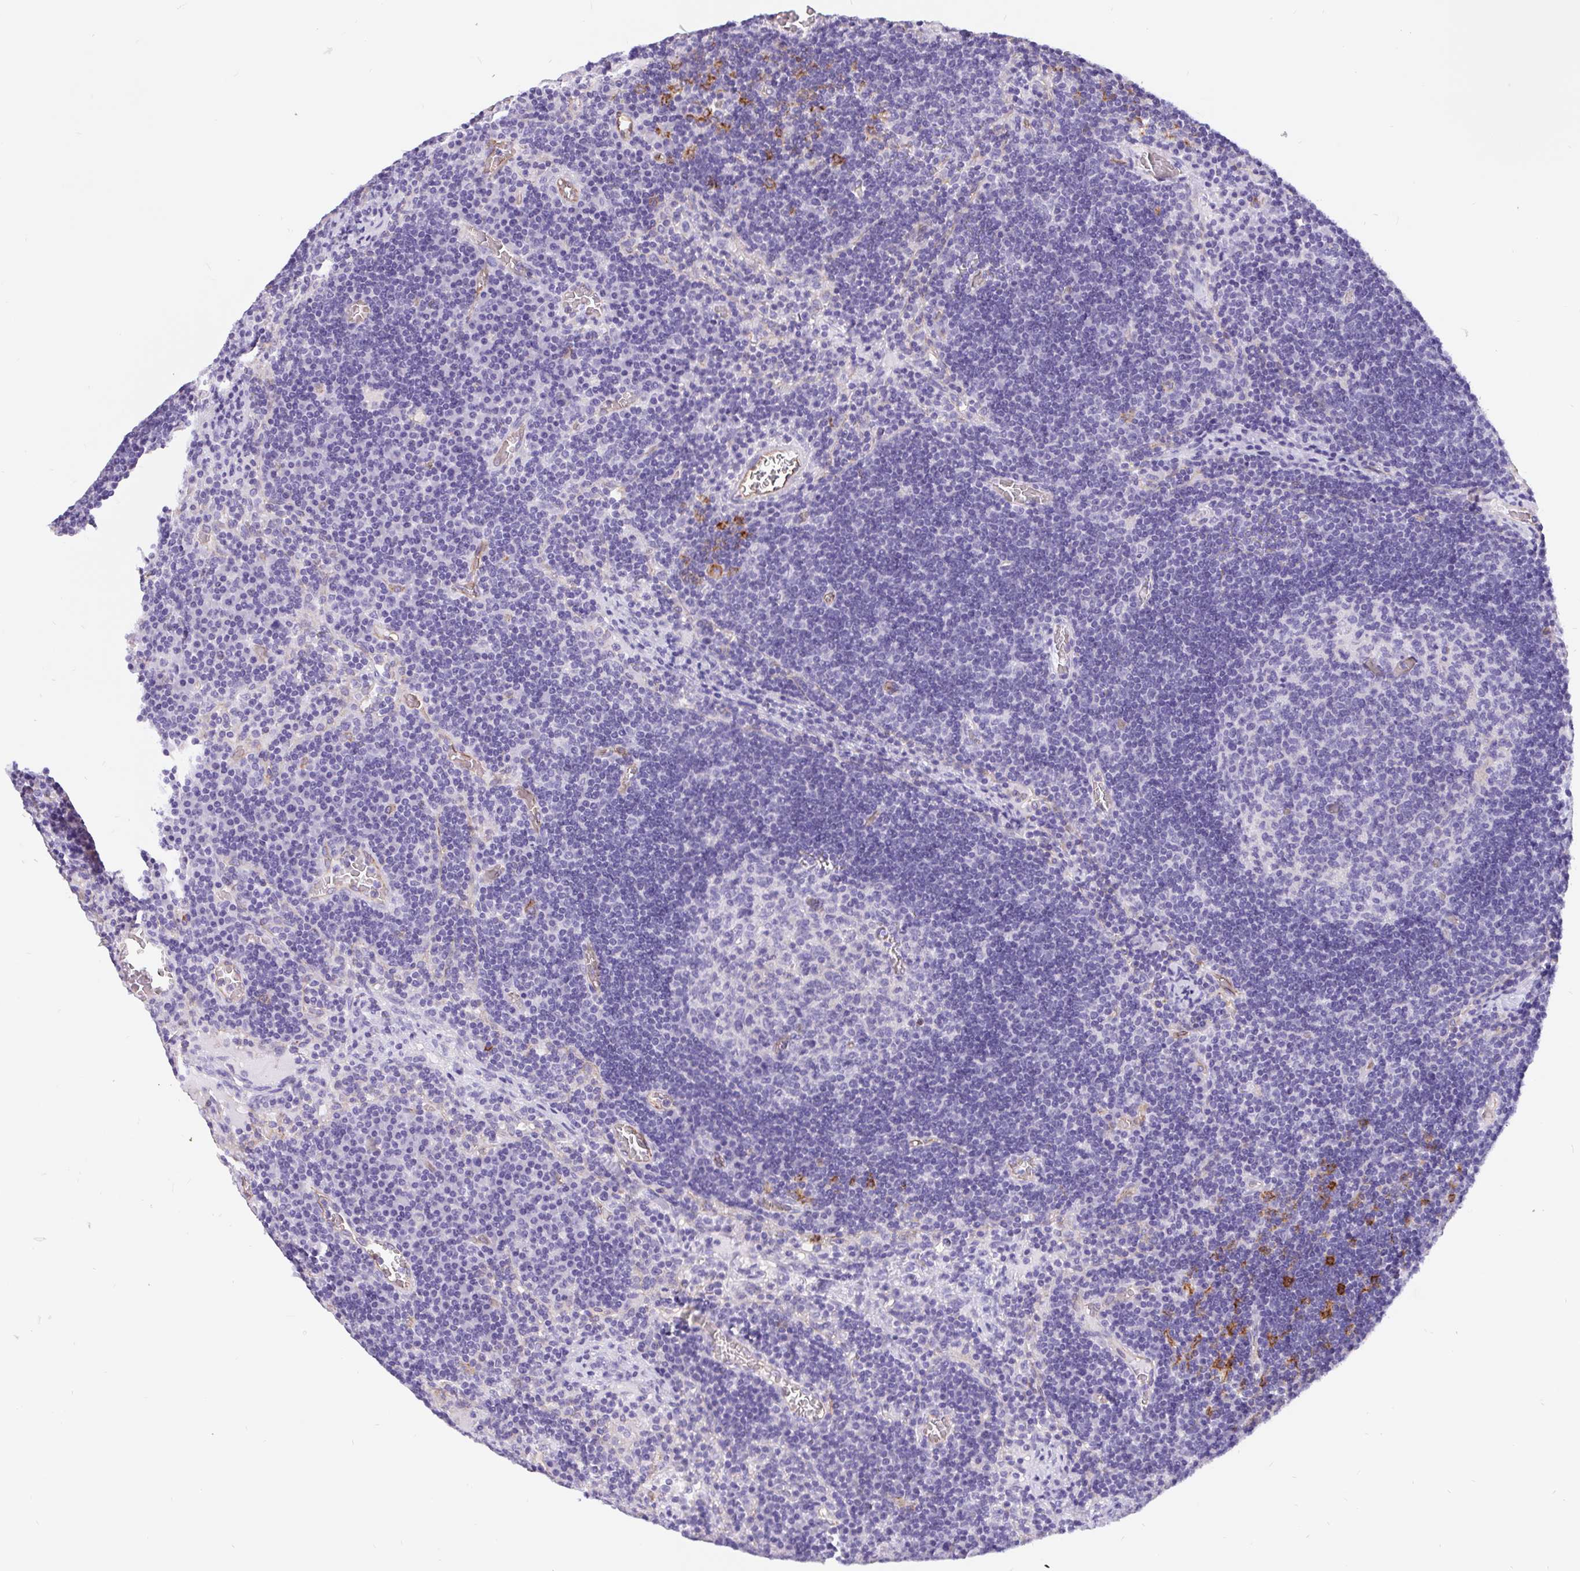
{"staining": {"intensity": "negative", "quantity": "none", "location": "none"}, "tissue": "lymph node", "cell_type": "Germinal center cells", "image_type": "normal", "snomed": [{"axis": "morphology", "description": "Normal tissue, NOS"}, {"axis": "topography", "description": "Lymph node"}], "caption": "This is an immunohistochemistry micrograph of normal lymph node. There is no staining in germinal center cells.", "gene": "LIMCH1", "patient": {"sex": "male", "age": 67}}